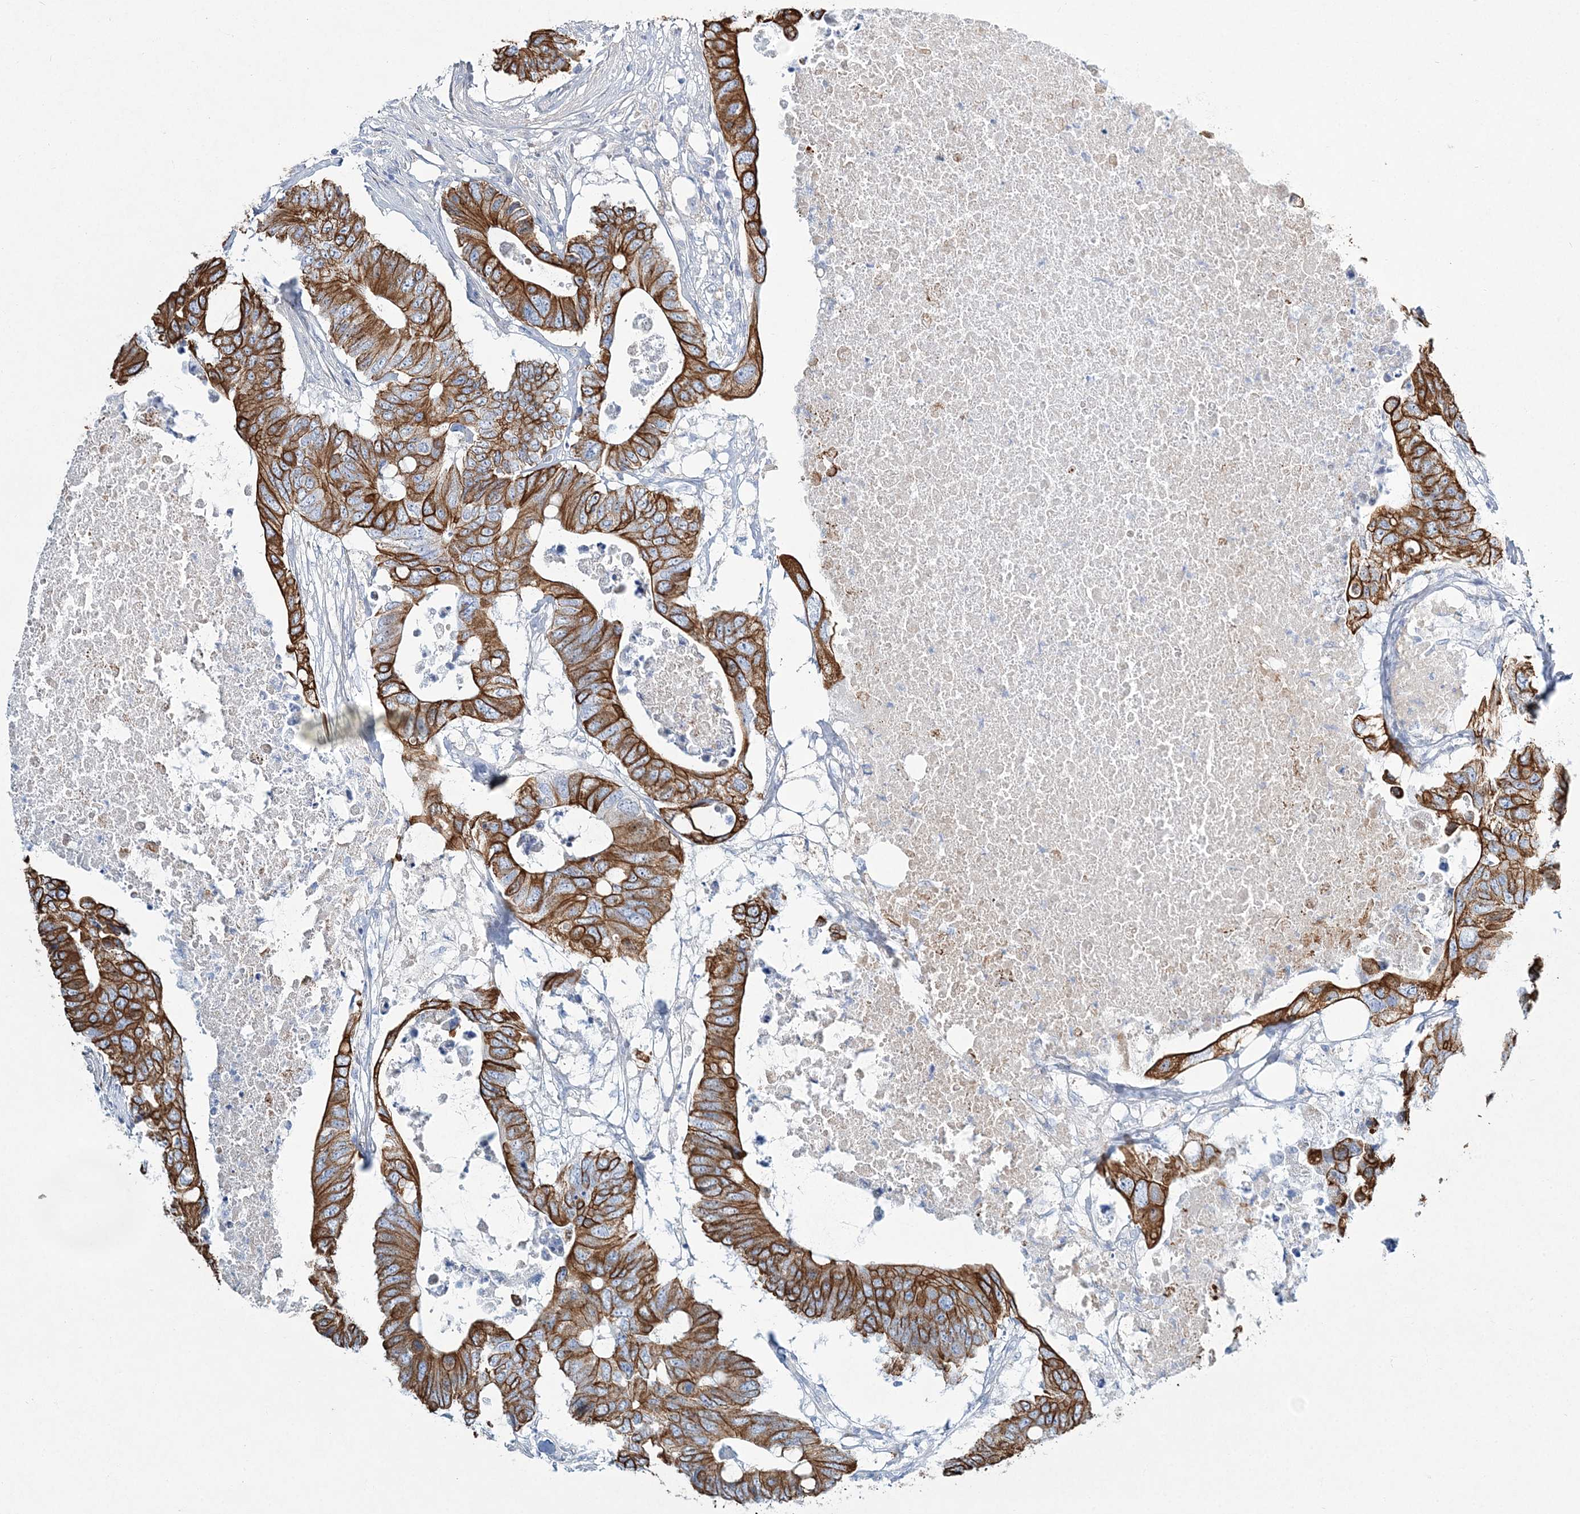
{"staining": {"intensity": "strong", "quantity": ">75%", "location": "cytoplasmic/membranous"}, "tissue": "colorectal cancer", "cell_type": "Tumor cells", "image_type": "cancer", "snomed": [{"axis": "morphology", "description": "Adenocarcinoma, NOS"}, {"axis": "topography", "description": "Colon"}], "caption": "IHC (DAB (3,3'-diaminobenzidine)) staining of human colorectal cancer exhibits strong cytoplasmic/membranous protein expression in approximately >75% of tumor cells. Nuclei are stained in blue.", "gene": "ADGRL1", "patient": {"sex": "male", "age": 71}}